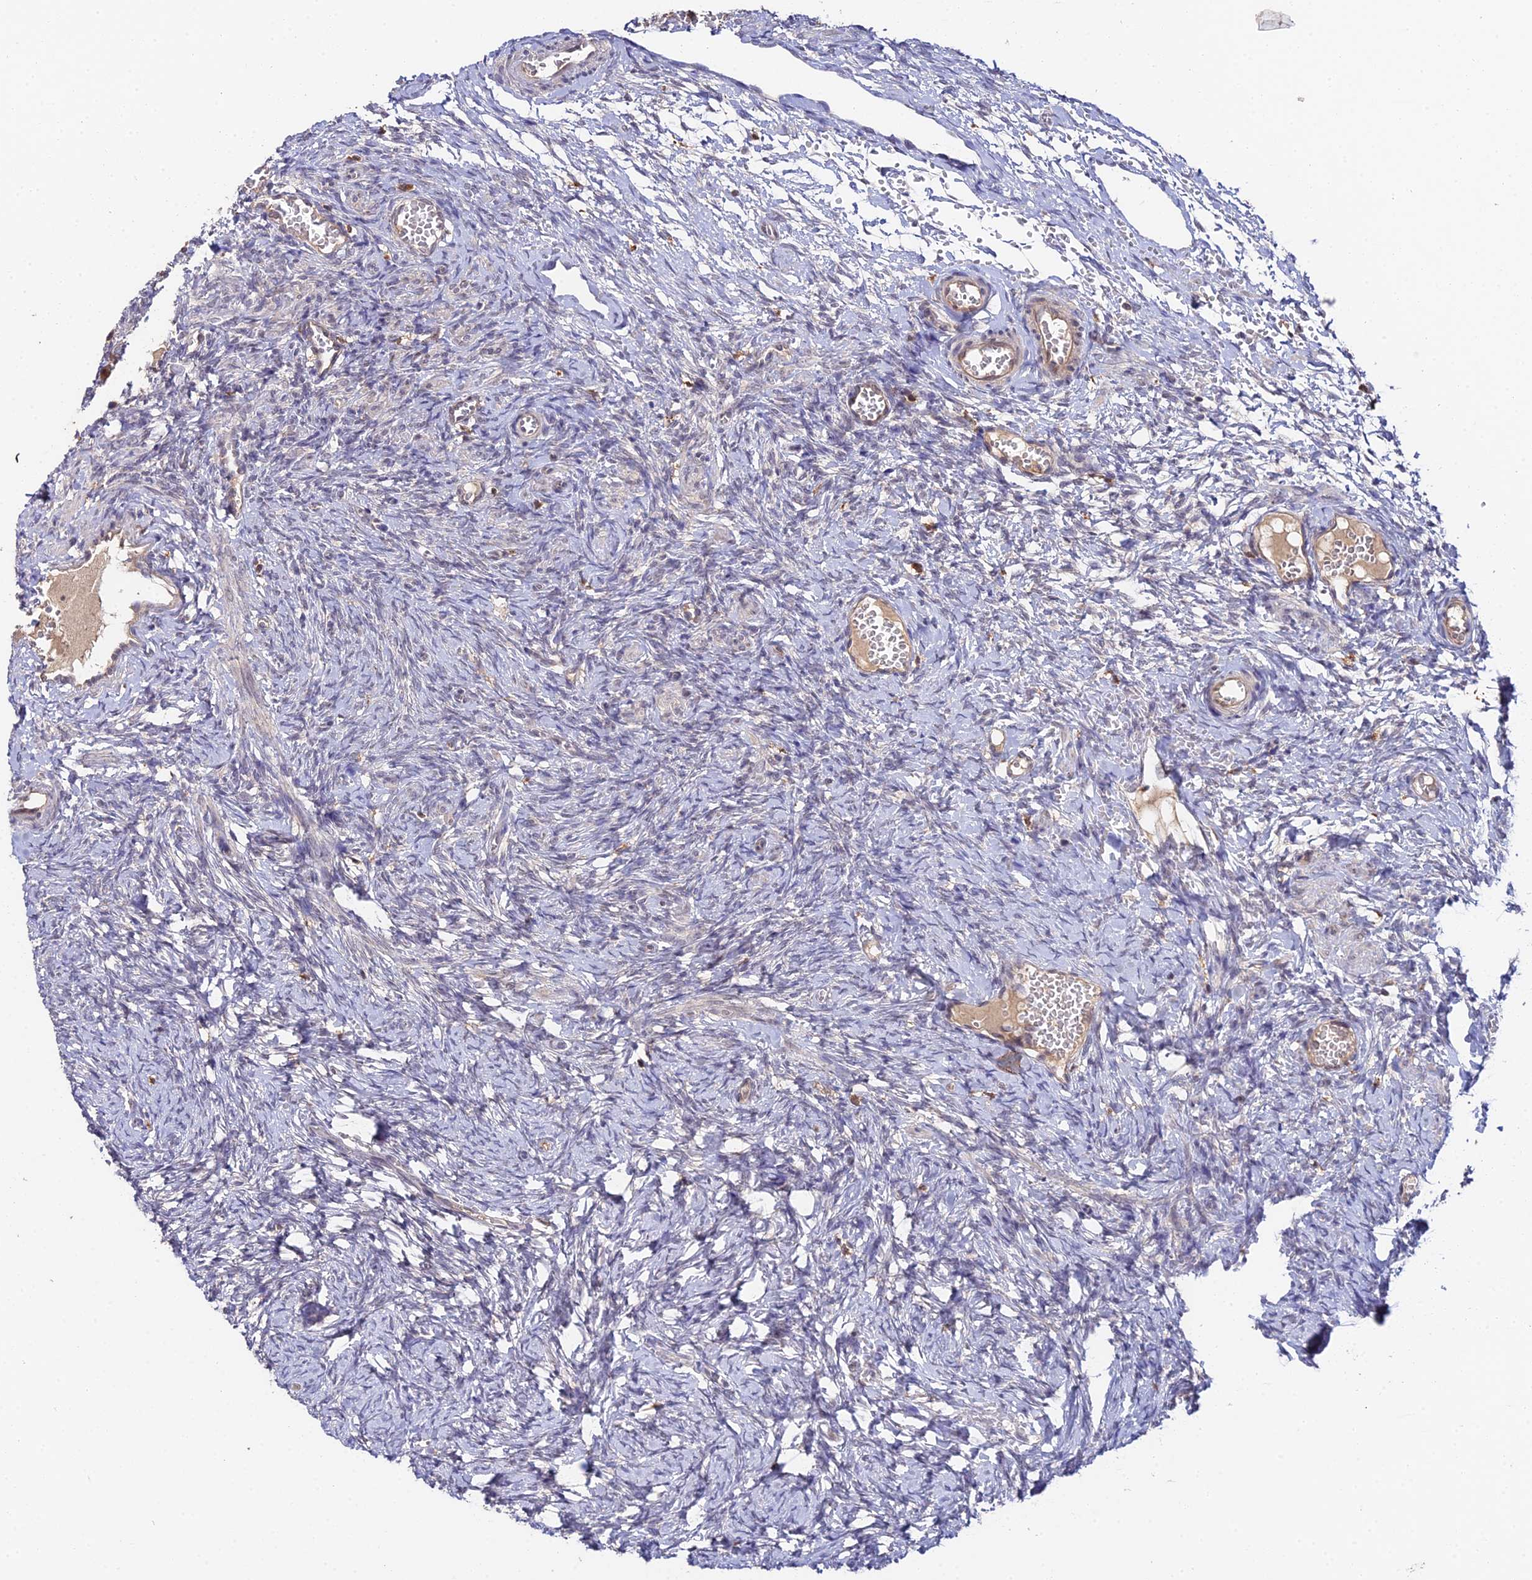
{"staining": {"intensity": "negative", "quantity": "none", "location": "none"}, "tissue": "ovary", "cell_type": "Ovarian stroma cells", "image_type": "normal", "snomed": [{"axis": "morphology", "description": "Adenocarcinoma, NOS"}, {"axis": "topography", "description": "Endometrium"}], "caption": "Immunohistochemistry (IHC) image of normal human ovary stained for a protein (brown), which demonstrates no staining in ovarian stroma cells.", "gene": "TPRX1", "patient": {"sex": "female", "age": 32}}